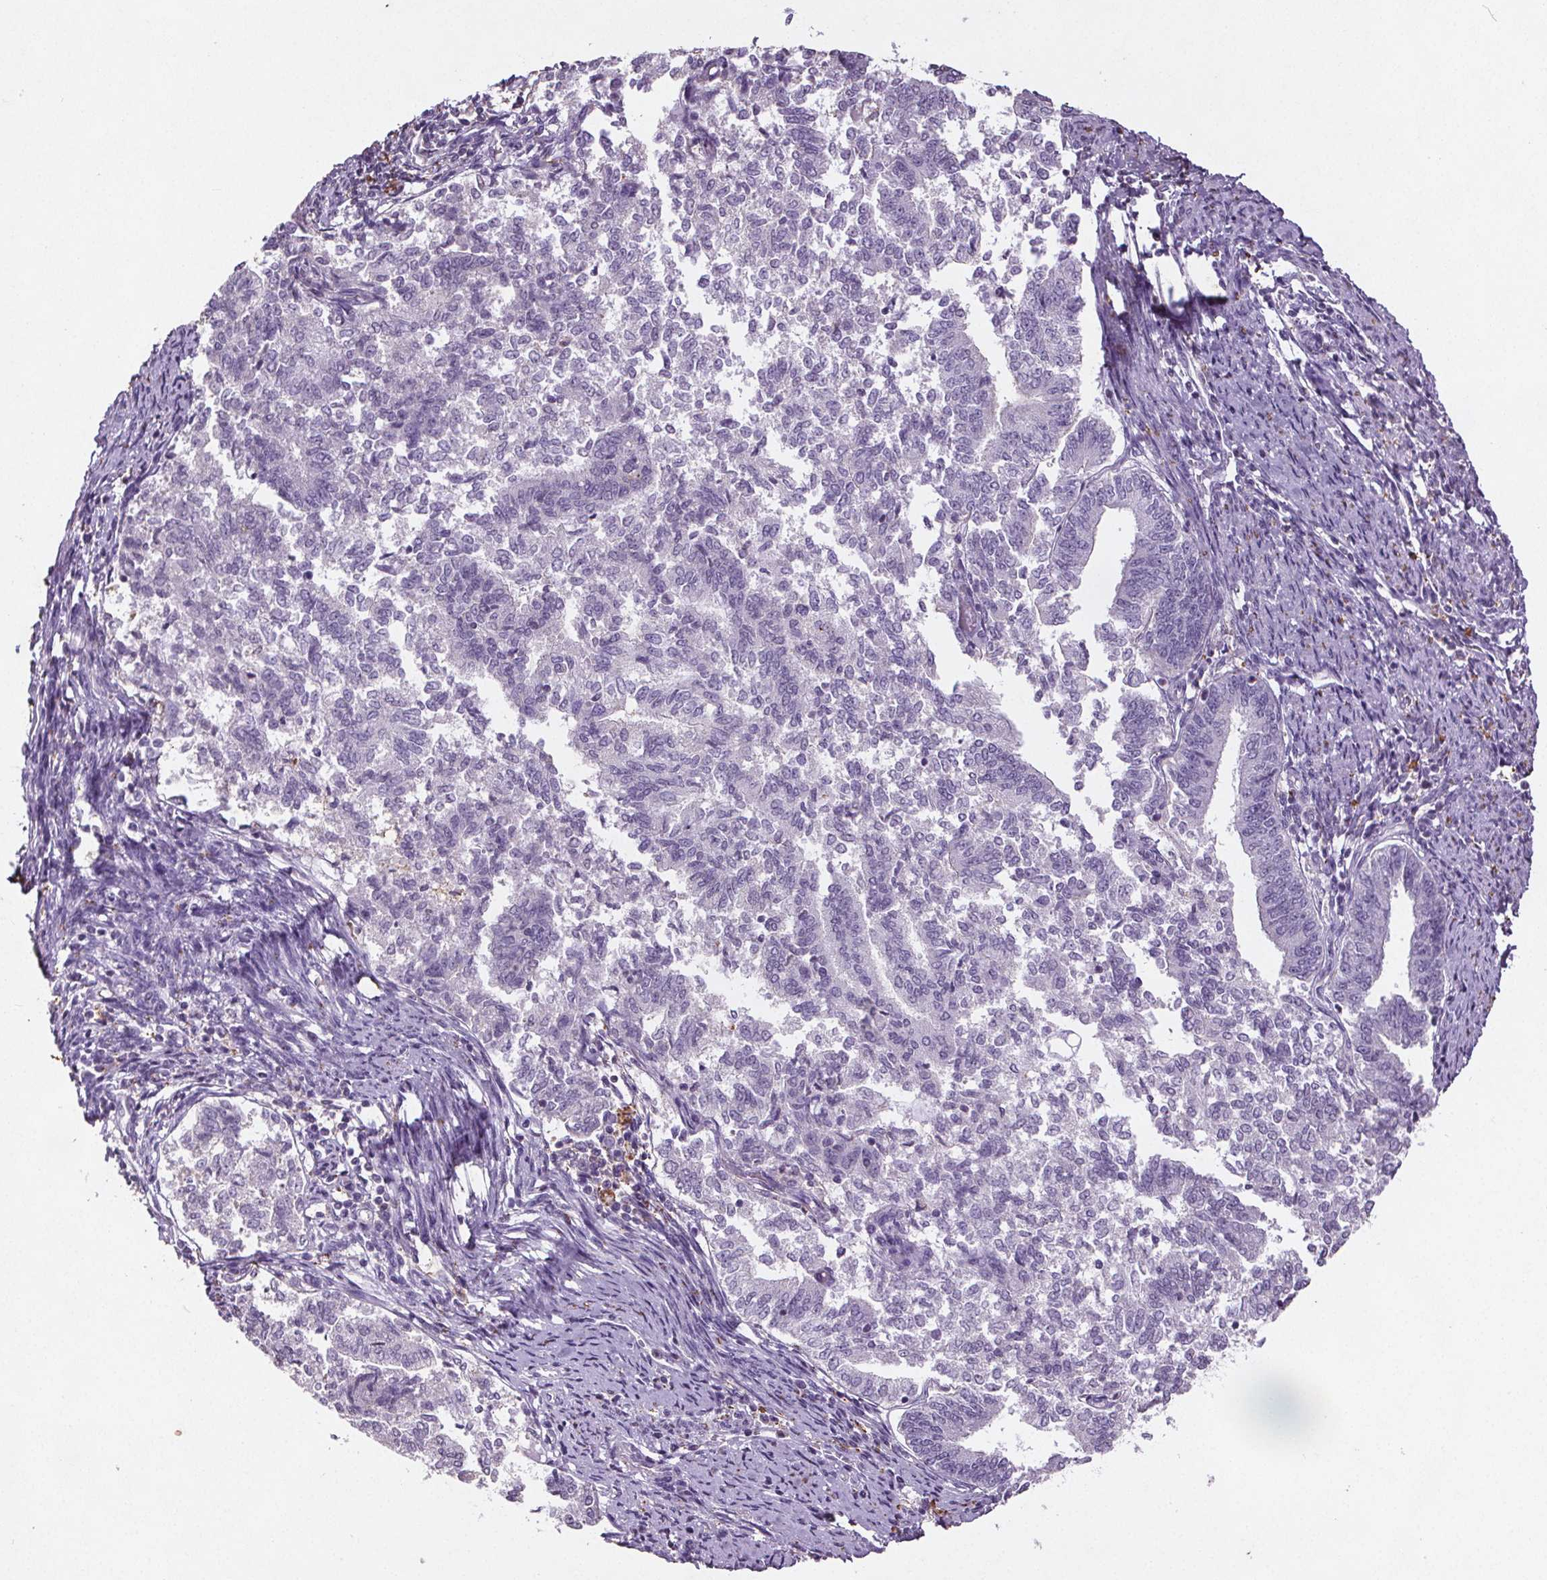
{"staining": {"intensity": "negative", "quantity": "none", "location": "none"}, "tissue": "endometrial cancer", "cell_type": "Tumor cells", "image_type": "cancer", "snomed": [{"axis": "morphology", "description": "Adenocarcinoma, NOS"}, {"axis": "topography", "description": "Endometrium"}], "caption": "Adenocarcinoma (endometrial) was stained to show a protein in brown. There is no significant staining in tumor cells.", "gene": "C19orf84", "patient": {"sex": "female", "age": 65}}